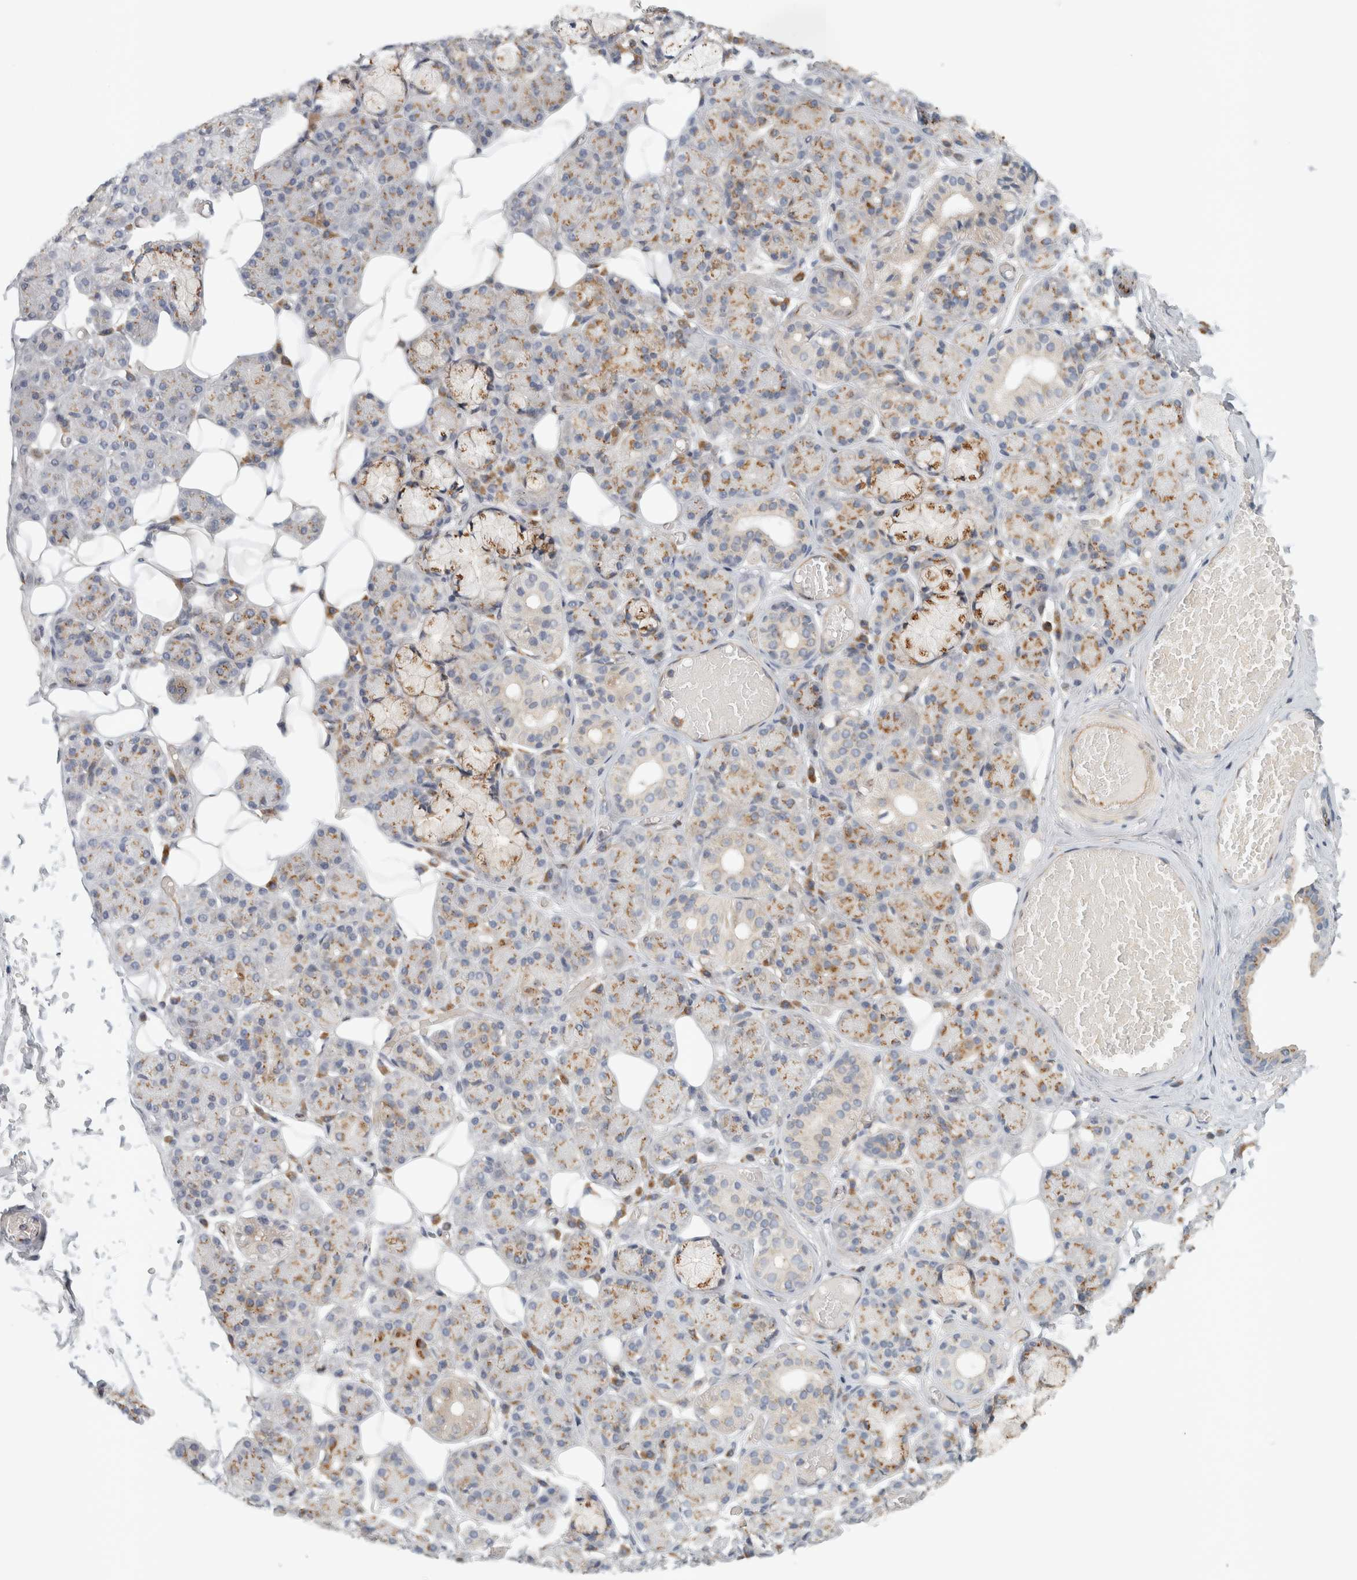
{"staining": {"intensity": "moderate", "quantity": ">75%", "location": "cytoplasmic/membranous"}, "tissue": "salivary gland", "cell_type": "Glandular cells", "image_type": "normal", "snomed": [{"axis": "morphology", "description": "Normal tissue, NOS"}, {"axis": "topography", "description": "Salivary gland"}], "caption": "Immunohistochemical staining of unremarkable human salivary gland exhibits >75% levels of moderate cytoplasmic/membranous protein staining in about >75% of glandular cells.", "gene": "PEX6", "patient": {"sex": "male", "age": 63}}